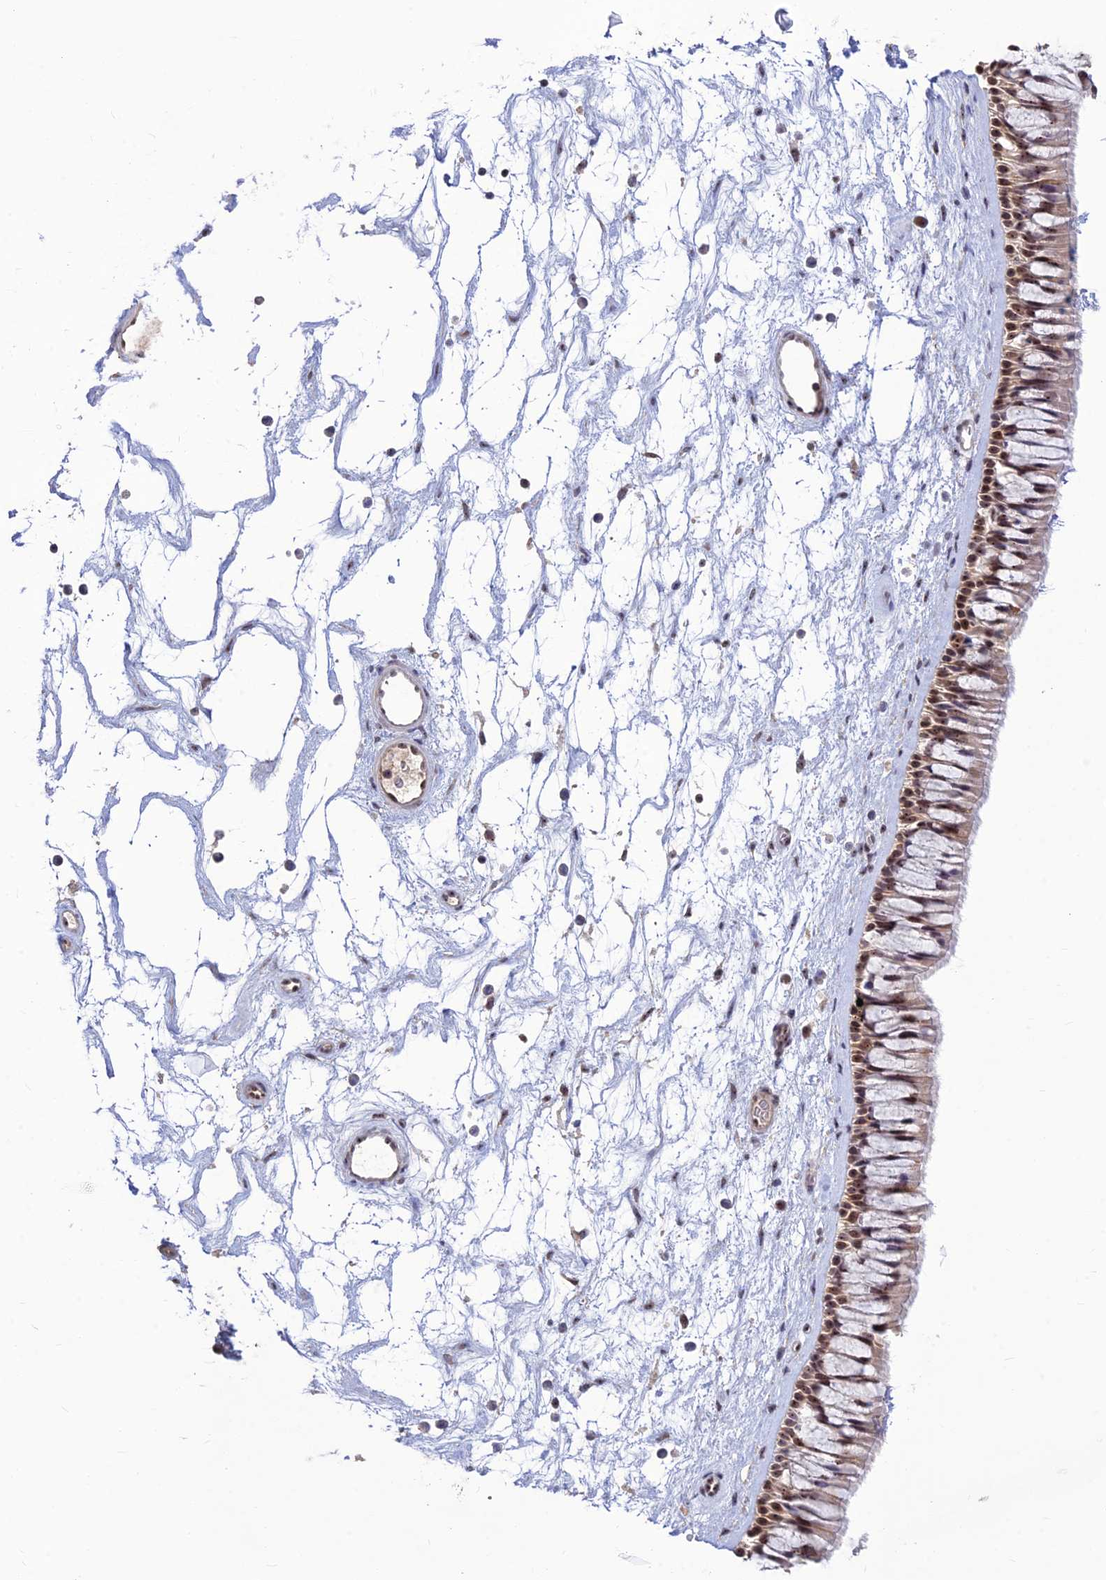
{"staining": {"intensity": "moderate", "quantity": ">75%", "location": "cytoplasmic/membranous,nuclear"}, "tissue": "nasopharynx", "cell_type": "Respiratory epithelial cells", "image_type": "normal", "snomed": [{"axis": "morphology", "description": "Normal tissue, NOS"}, {"axis": "topography", "description": "Nasopharynx"}], "caption": "A high-resolution micrograph shows immunohistochemistry staining of normal nasopharynx, which exhibits moderate cytoplasmic/membranous,nuclear expression in about >75% of respiratory epithelial cells.", "gene": "POLR1G", "patient": {"sex": "male", "age": 64}}